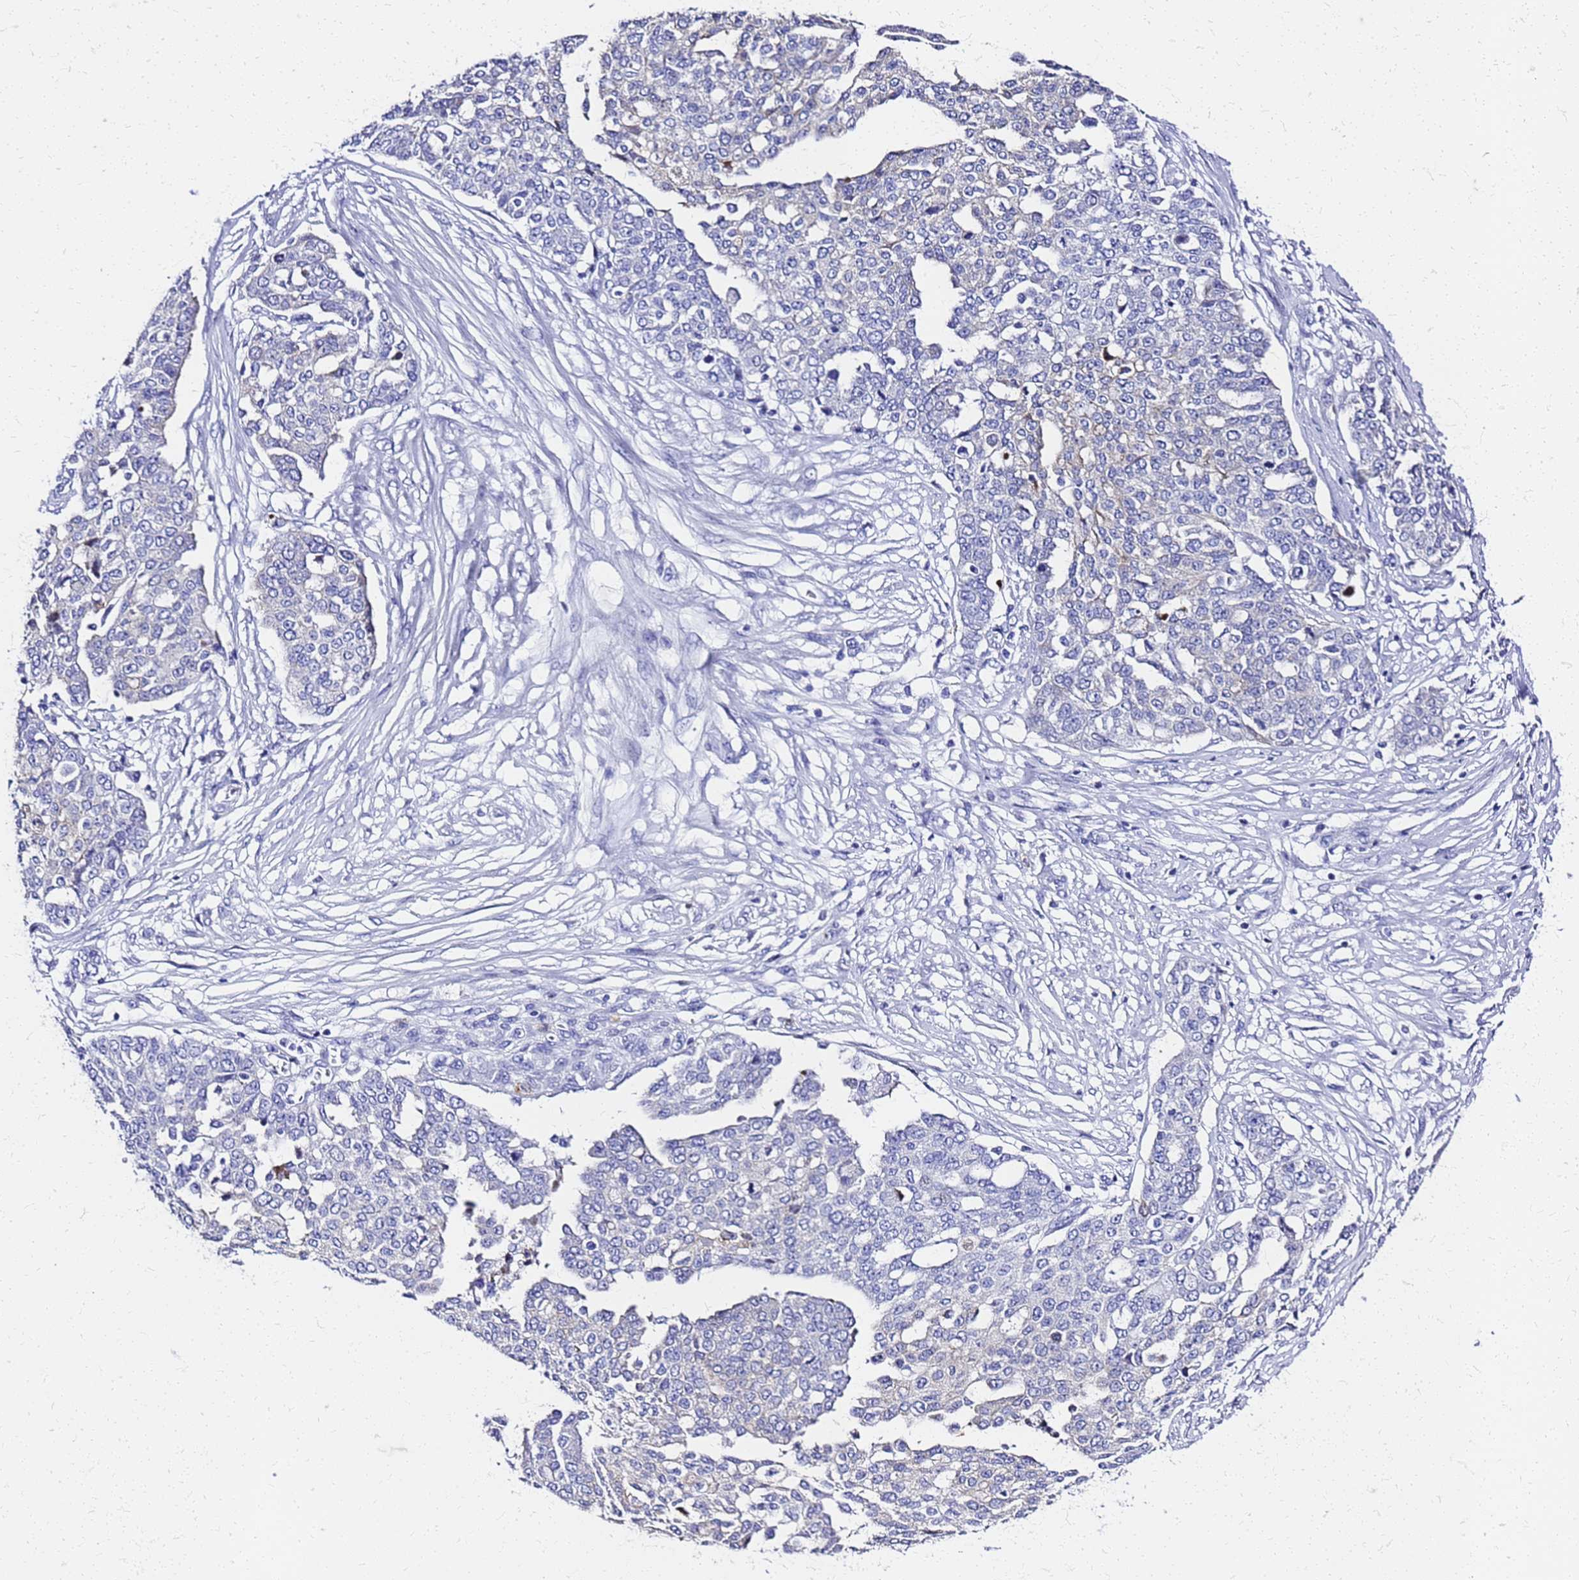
{"staining": {"intensity": "negative", "quantity": "none", "location": "none"}, "tissue": "ovarian cancer", "cell_type": "Tumor cells", "image_type": "cancer", "snomed": [{"axis": "morphology", "description": "Cystadenocarcinoma, serous, NOS"}, {"axis": "topography", "description": "Soft tissue"}, {"axis": "topography", "description": "Ovary"}], "caption": "There is no significant expression in tumor cells of ovarian cancer (serous cystadenocarcinoma).", "gene": "SMIM21", "patient": {"sex": "female", "age": 57}}